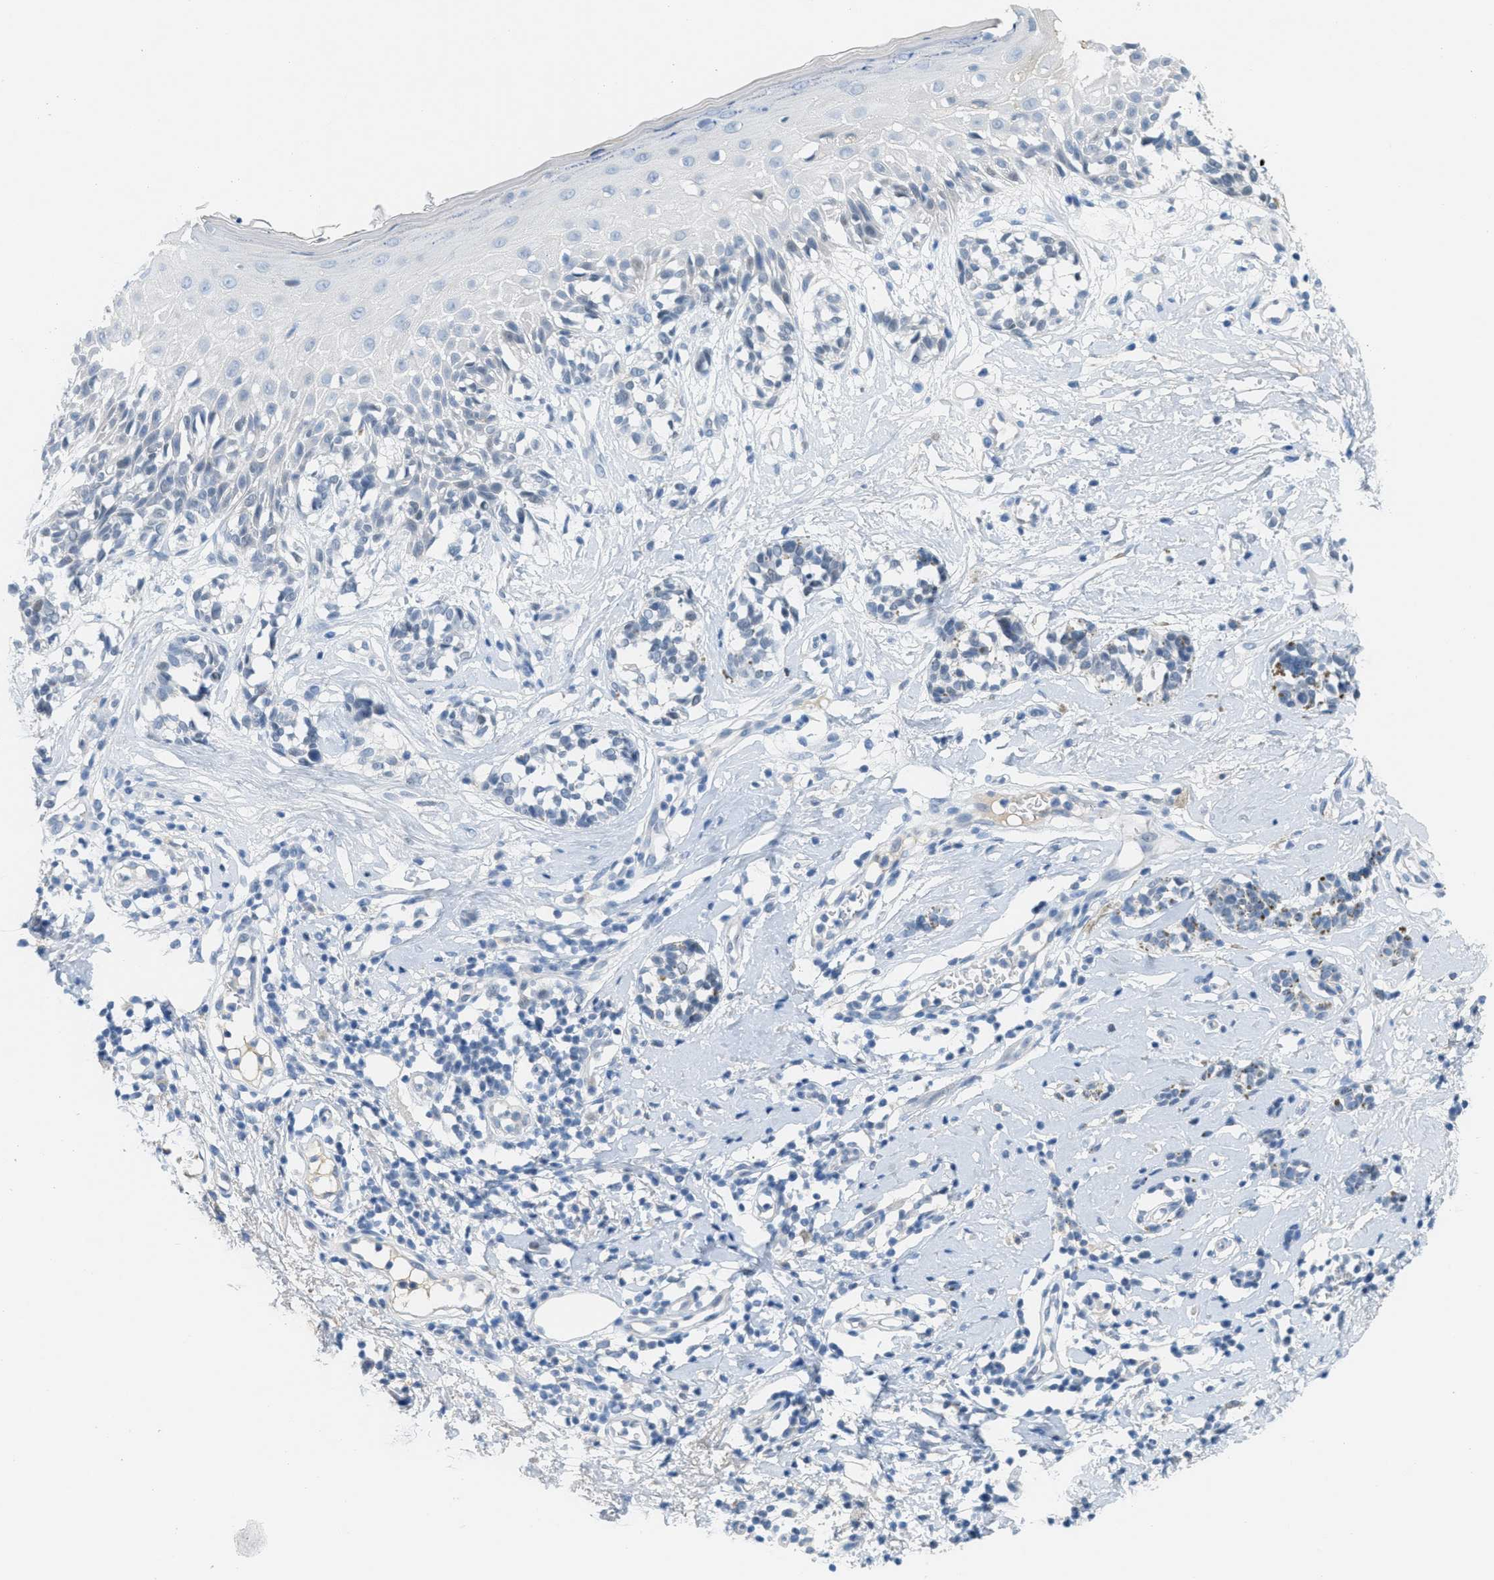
{"staining": {"intensity": "negative", "quantity": "none", "location": "none"}, "tissue": "melanoma", "cell_type": "Tumor cells", "image_type": "cancer", "snomed": [{"axis": "morphology", "description": "Malignant melanoma, NOS"}, {"axis": "topography", "description": "Skin"}], "caption": "Photomicrograph shows no protein positivity in tumor cells of melanoma tissue.", "gene": "HSF2", "patient": {"sex": "male", "age": 64}}